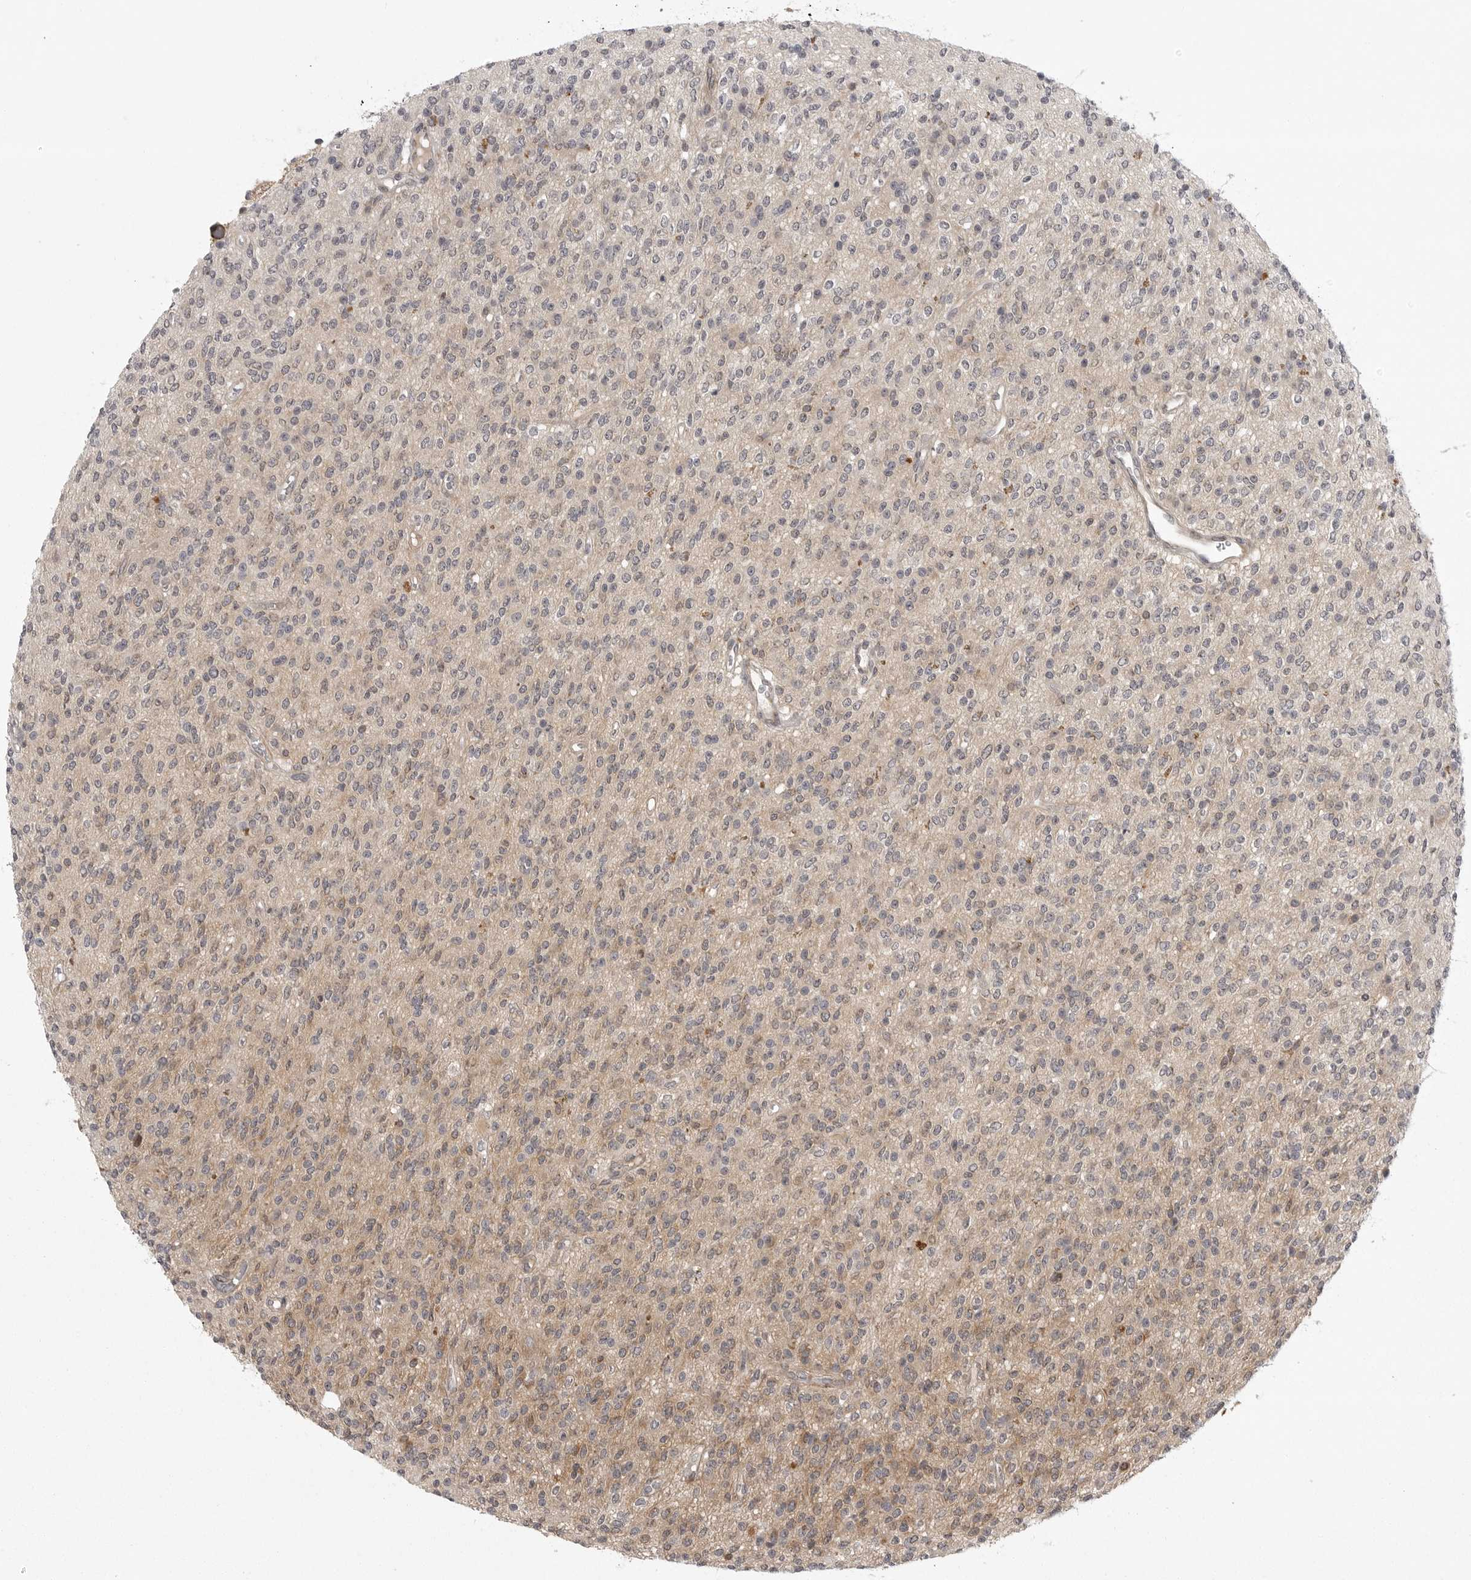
{"staining": {"intensity": "moderate", "quantity": "<25%", "location": "cytoplasmic/membranous,nuclear"}, "tissue": "glioma", "cell_type": "Tumor cells", "image_type": "cancer", "snomed": [{"axis": "morphology", "description": "Glioma, malignant, High grade"}, {"axis": "topography", "description": "Brain"}], "caption": "This is an image of IHC staining of malignant glioma (high-grade), which shows moderate staining in the cytoplasmic/membranous and nuclear of tumor cells.", "gene": "CD300LD", "patient": {"sex": "male", "age": 34}}